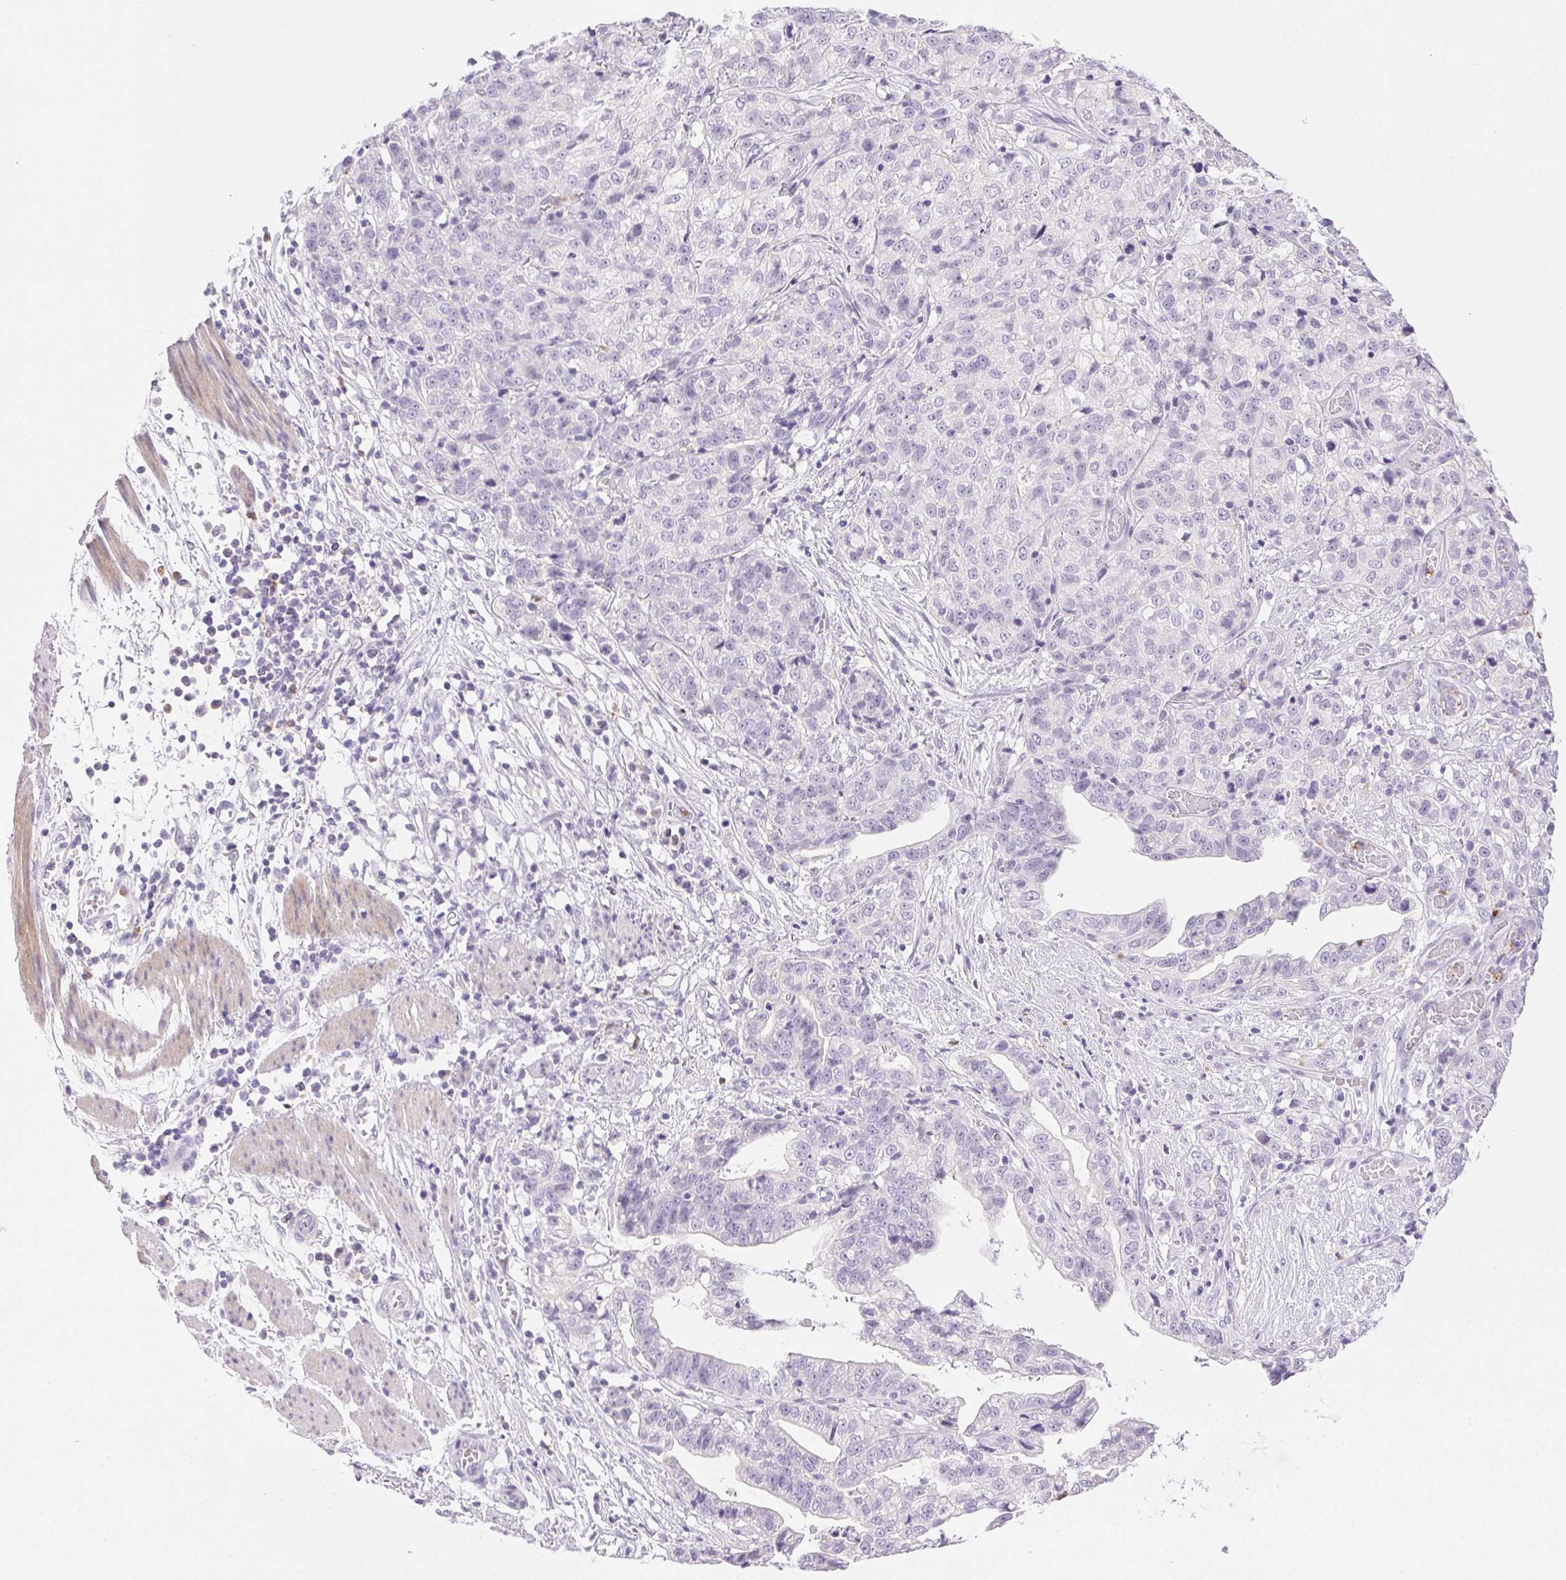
{"staining": {"intensity": "negative", "quantity": "none", "location": "none"}, "tissue": "stomach cancer", "cell_type": "Tumor cells", "image_type": "cancer", "snomed": [{"axis": "morphology", "description": "Adenocarcinoma, NOS"}, {"axis": "topography", "description": "Stomach, upper"}], "caption": "There is no significant staining in tumor cells of stomach cancer (adenocarcinoma).", "gene": "EMX2", "patient": {"sex": "female", "age": 67}}